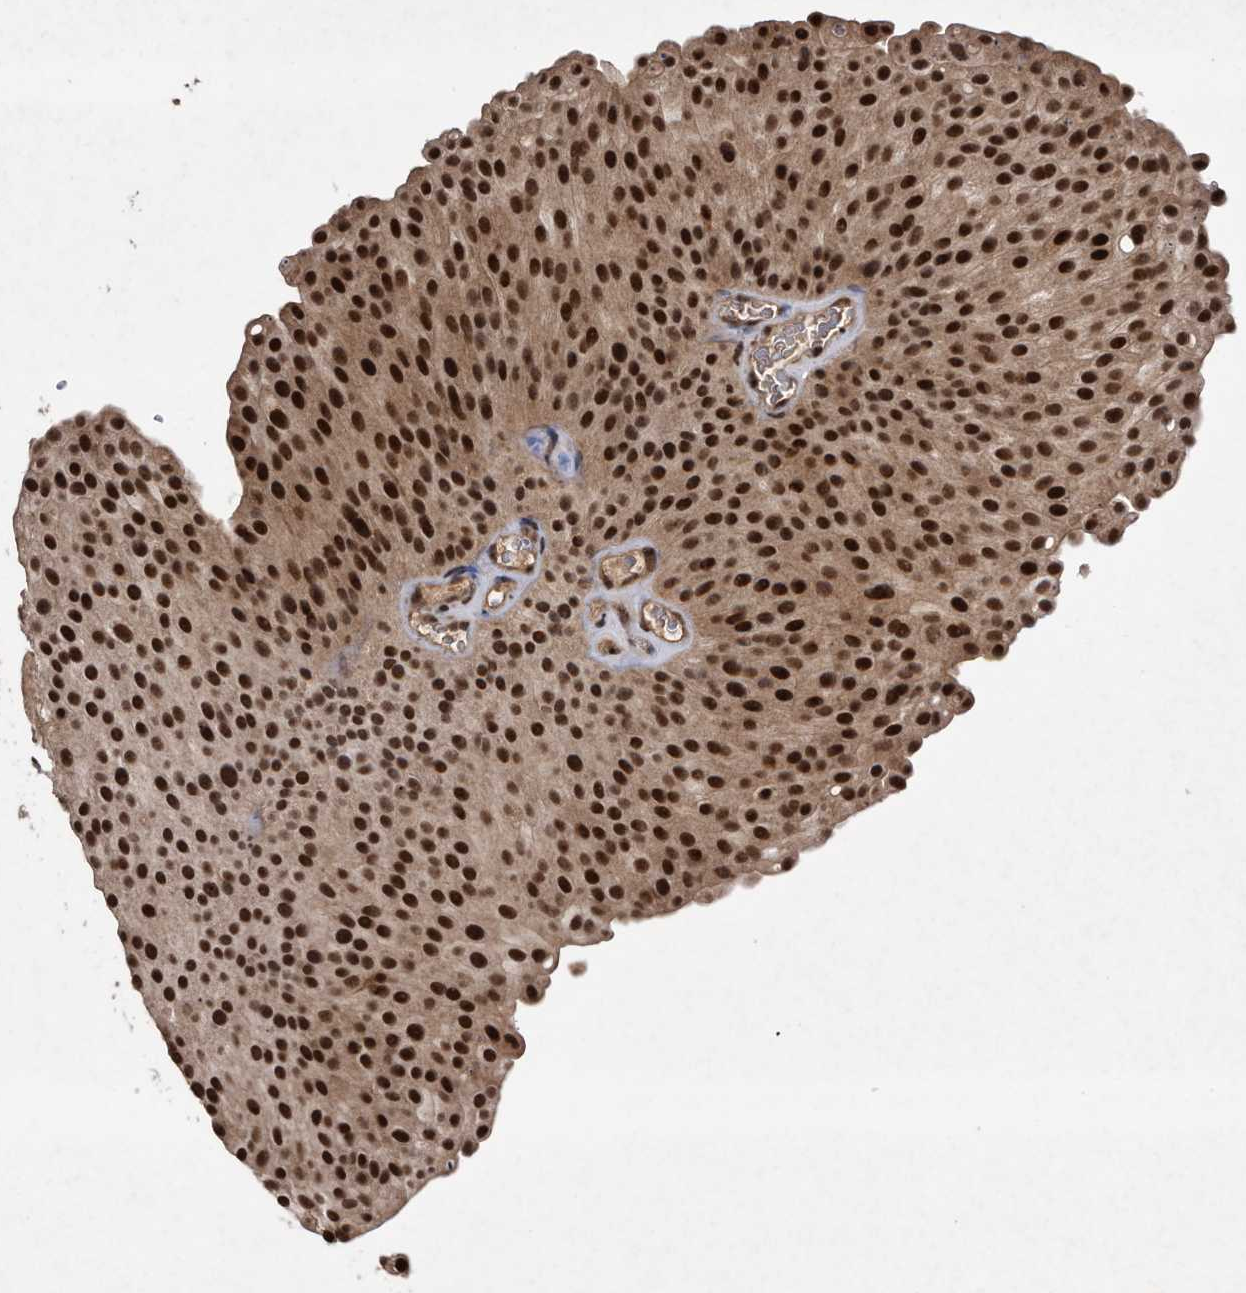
{"staining": {"intensity": "strong", "quantity": ">75%", "location": "nuclear"}, "tissue": "urothelial cancer", "cell_type": "Tumor cells", "image_type": "cancer", "snomed": [{"axis": "morphology", "description": "Urothelial carcinoma, Low grade"}, {"axis": "topography", "description": "Smooth muscle"}, {"axis": "topography", "description": "Urinary bladder"}], "caption": "Urothelial cancer stained for a protein exhibits strong nuclear positivity in tumor cells.", "gene": "RAD23B", "patient": {"sex": "male", "age": 60}}